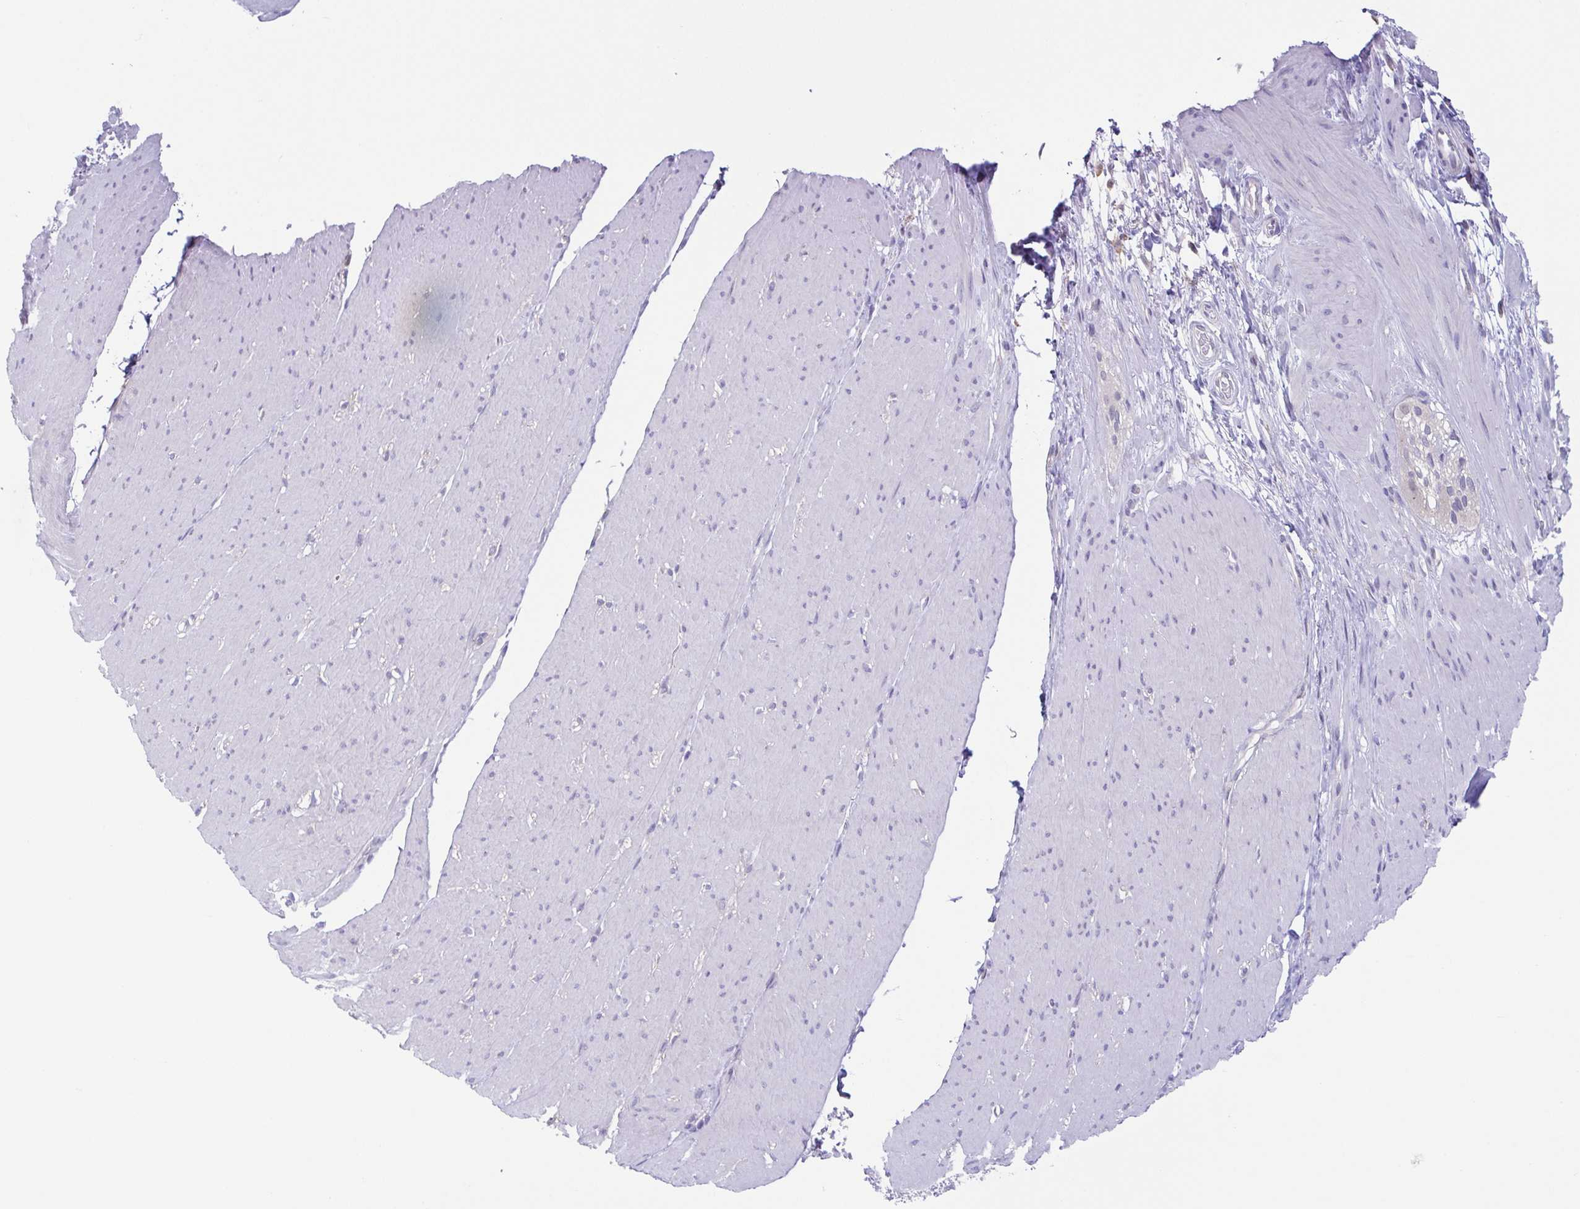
{"staining": {"intensity": "negative", "quantity": "none", "location": "none"}, "tissue": "smooth muscle", "cell_type": "Smooth muscle cells", "image_type": "normal", "snomed": [{"axis": "morphology", "description": "Normal tissue, NOS"}, {"axis": "topography", "description": "Smooth muscle"}, {"axis": "topography", "description": "Rectum"}], "caption": "High power microscopy micrograph of an IHC photomicrograph of benign smooth muscle, revealing no significant expression in smooth muscle cells. The staining was performed using DAB to visualize the protein expression in brown, while the nuclei were stained in blue with hematoxylin (Magnification: 20x).", "gene": "UBE2Q1", "patient": {"sex": "male", "age": 53}}